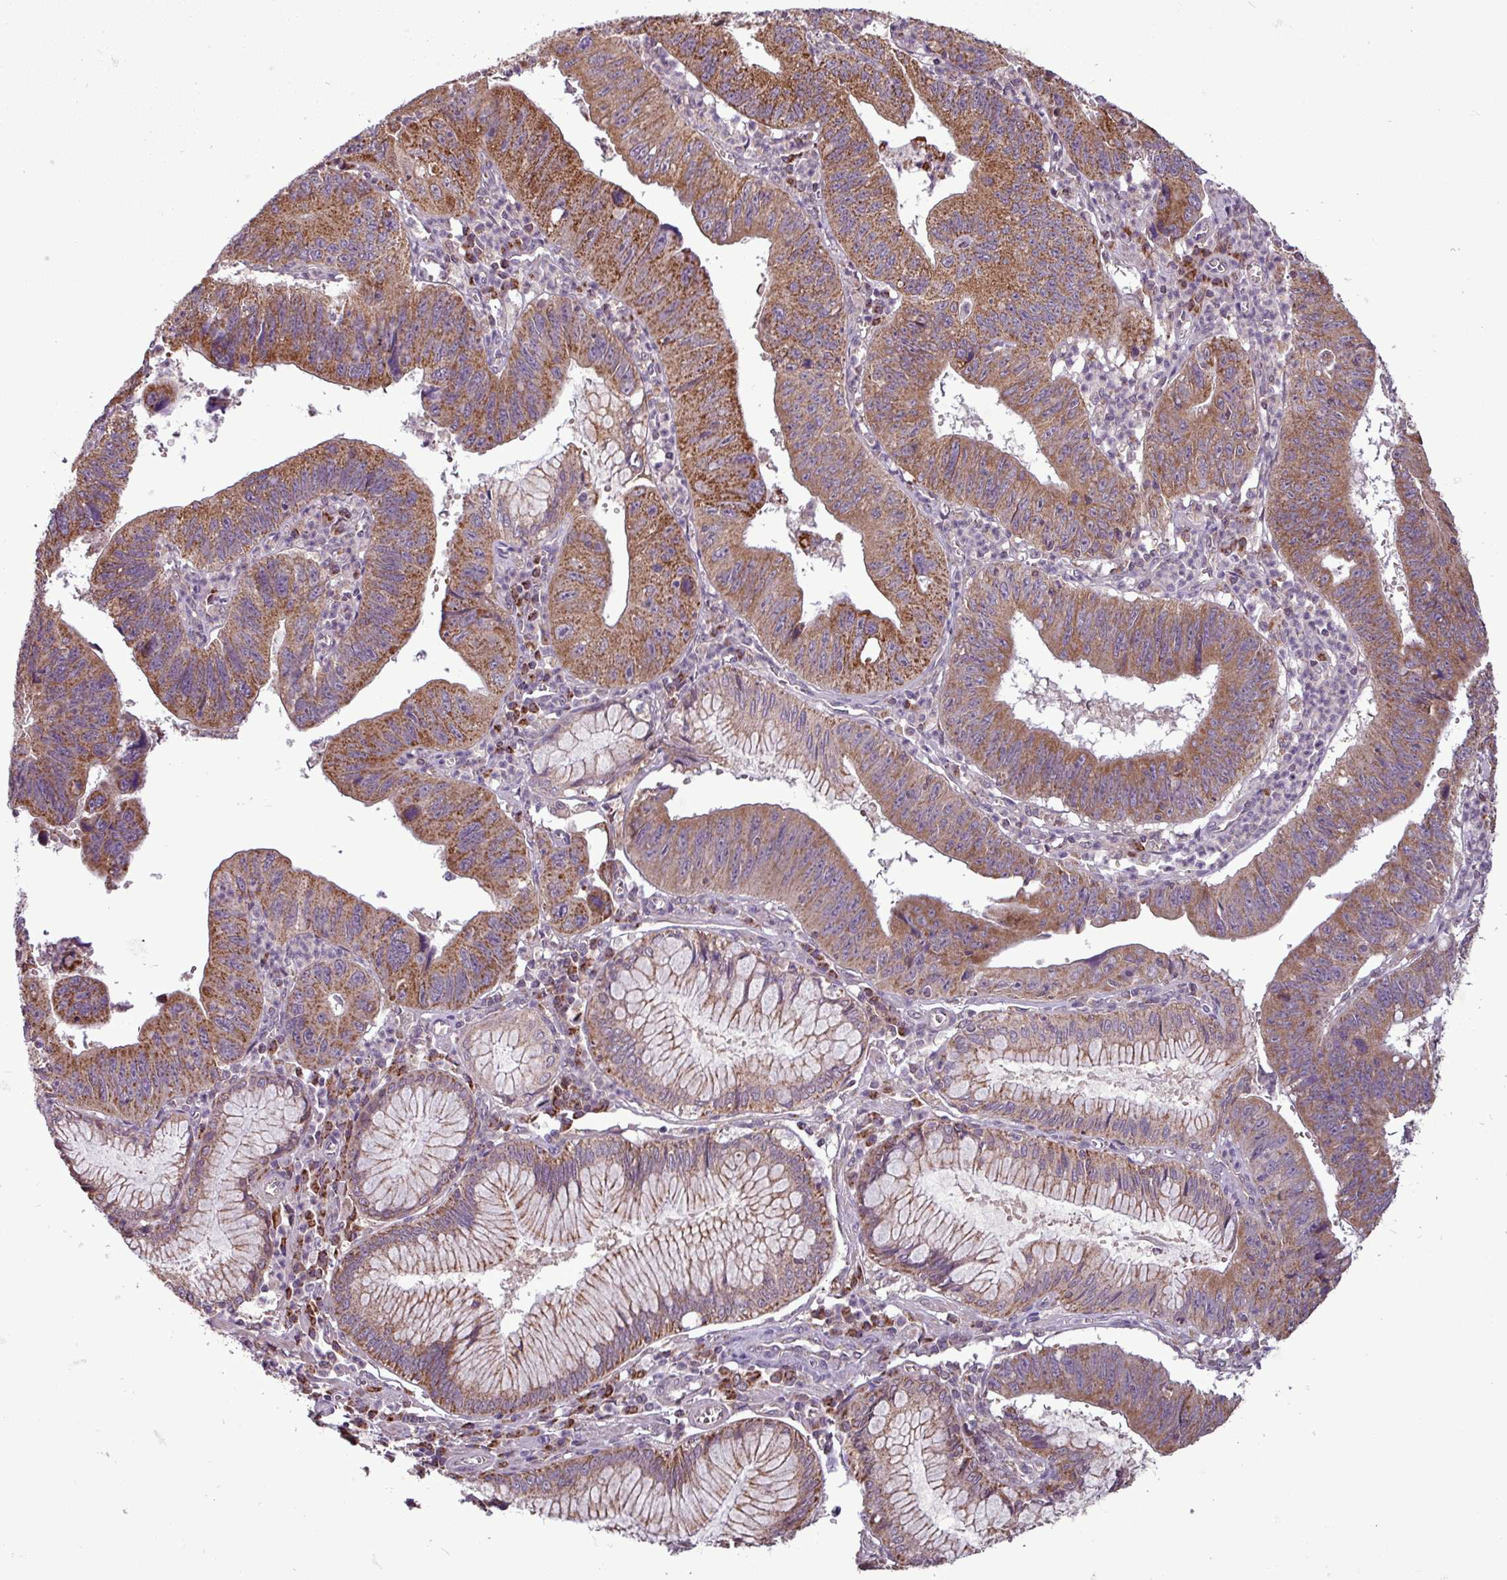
{"staining": {"intensity": "strong", "quantity": ">75%", "location": "cytoplasmic/membranous"}, "tissue": "stomach cancer", "cell_type": "Tumor cells", "image_type": "cancer", "snomed": [{"axis": "morphology", "description": "Adenocarcinoma, NOS"}, {"axis": "topography", "description": "Stomach"}], "caption": "IHC (DAB (3,3'-diaminobenzidine)) staining of stomach adenocarcinoma exhibits strong cytoplasmic/membranous protein positivity in approximately >75% of tumor cells.", "gene": "MCTP2", "patient": {"sex": "male", "age": 59}}